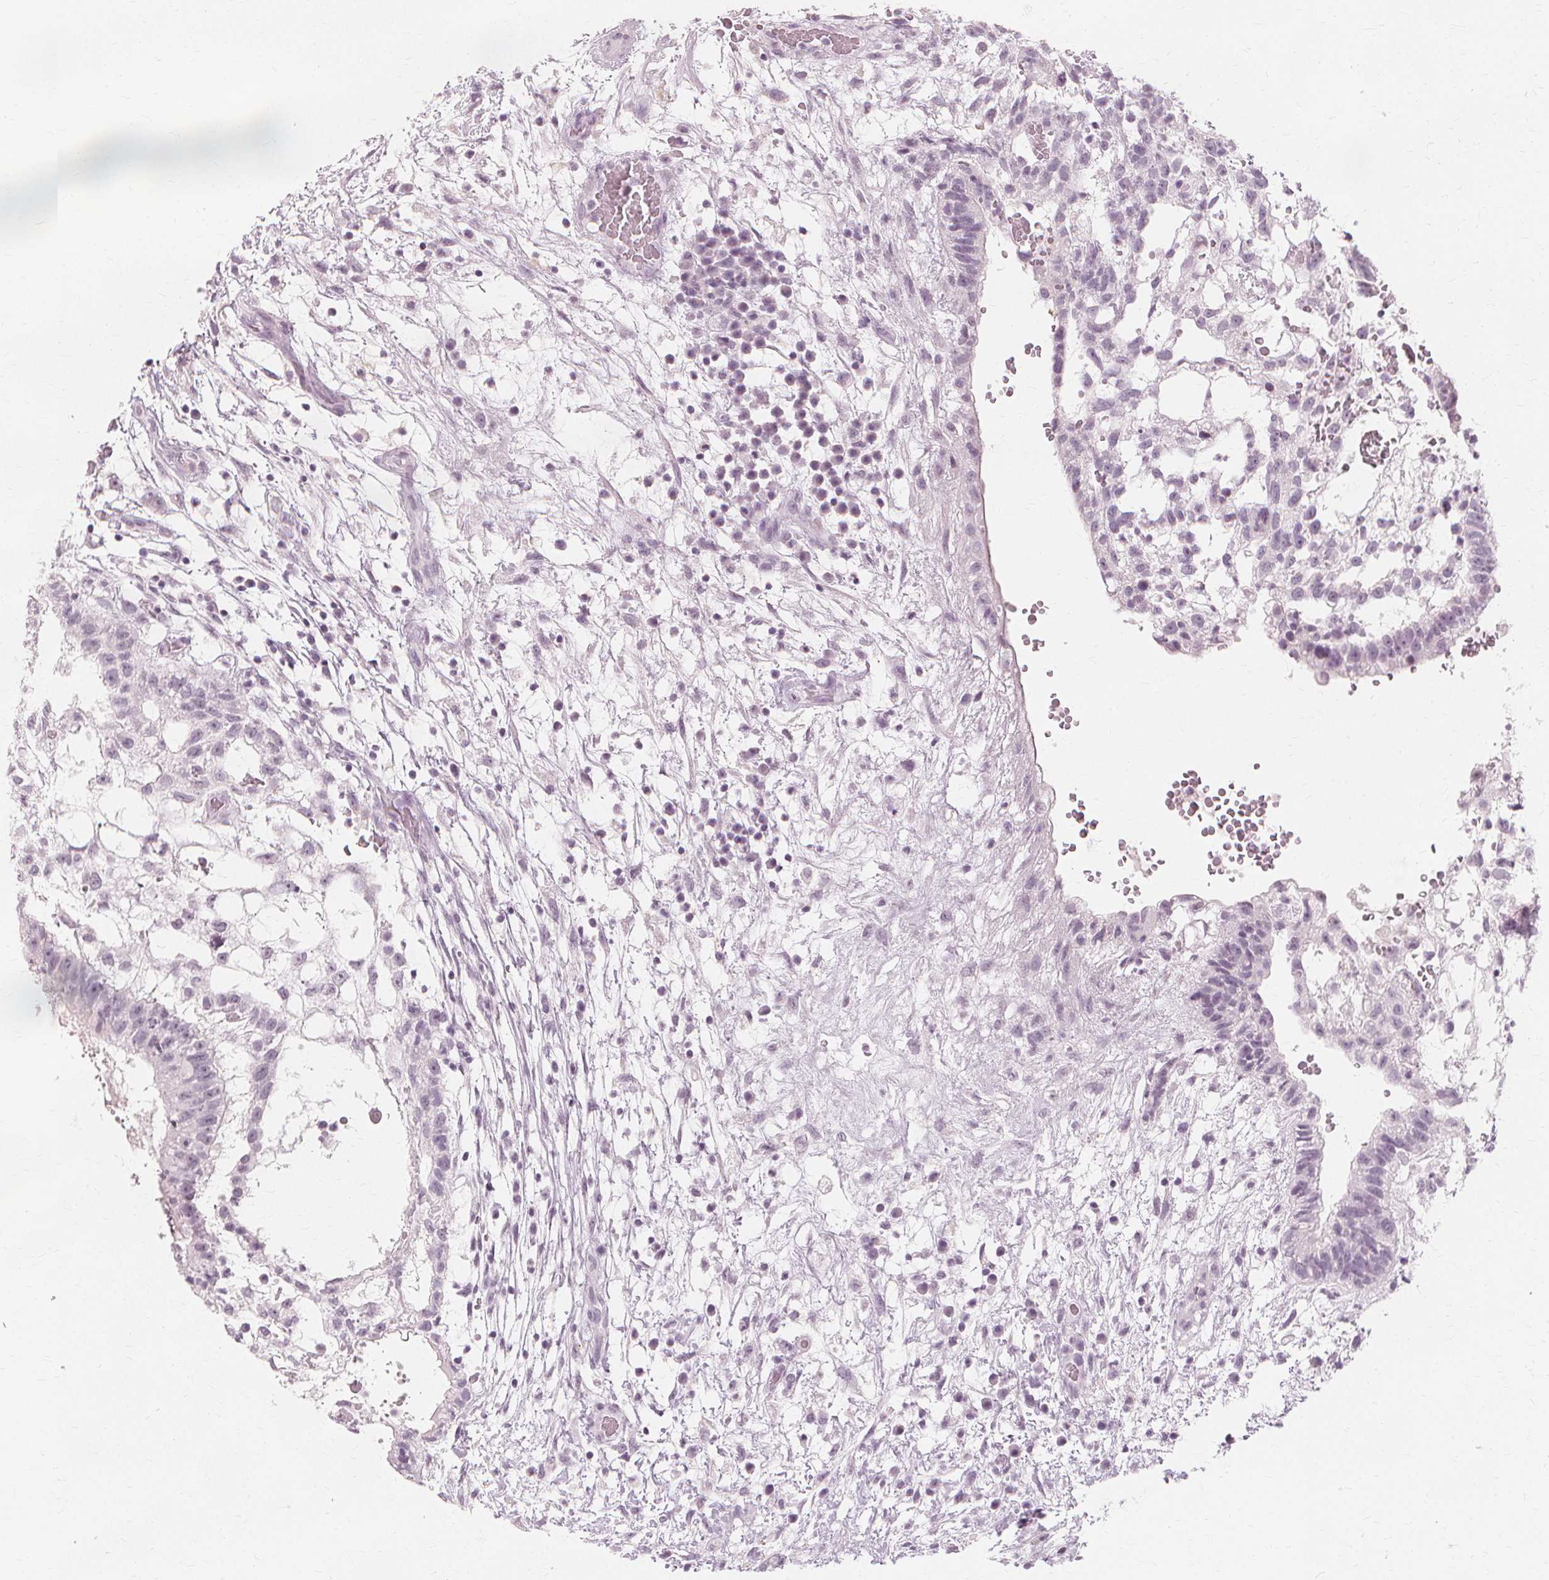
{"staining": {"intensity": "negative", "quantity": "none", "location": "none"}, "tissue": "testis cancer", "cell_type": "Tumor cells", "image_type": "cancer", "snomed": [{"axis": "morphology", "description": "Normal tissue, NOS"}, {"axis": "morphology", "description": "Carcinoma, Embryonal, NOS"}, {"axis": "topography", "description": "Testis"}], "caption": "Testis cancer was stained to show a protein in brown. There is no significant staining in tumor cells.", "gene": "NXPE1", "patient": {"sex": "male", "age": 32}}